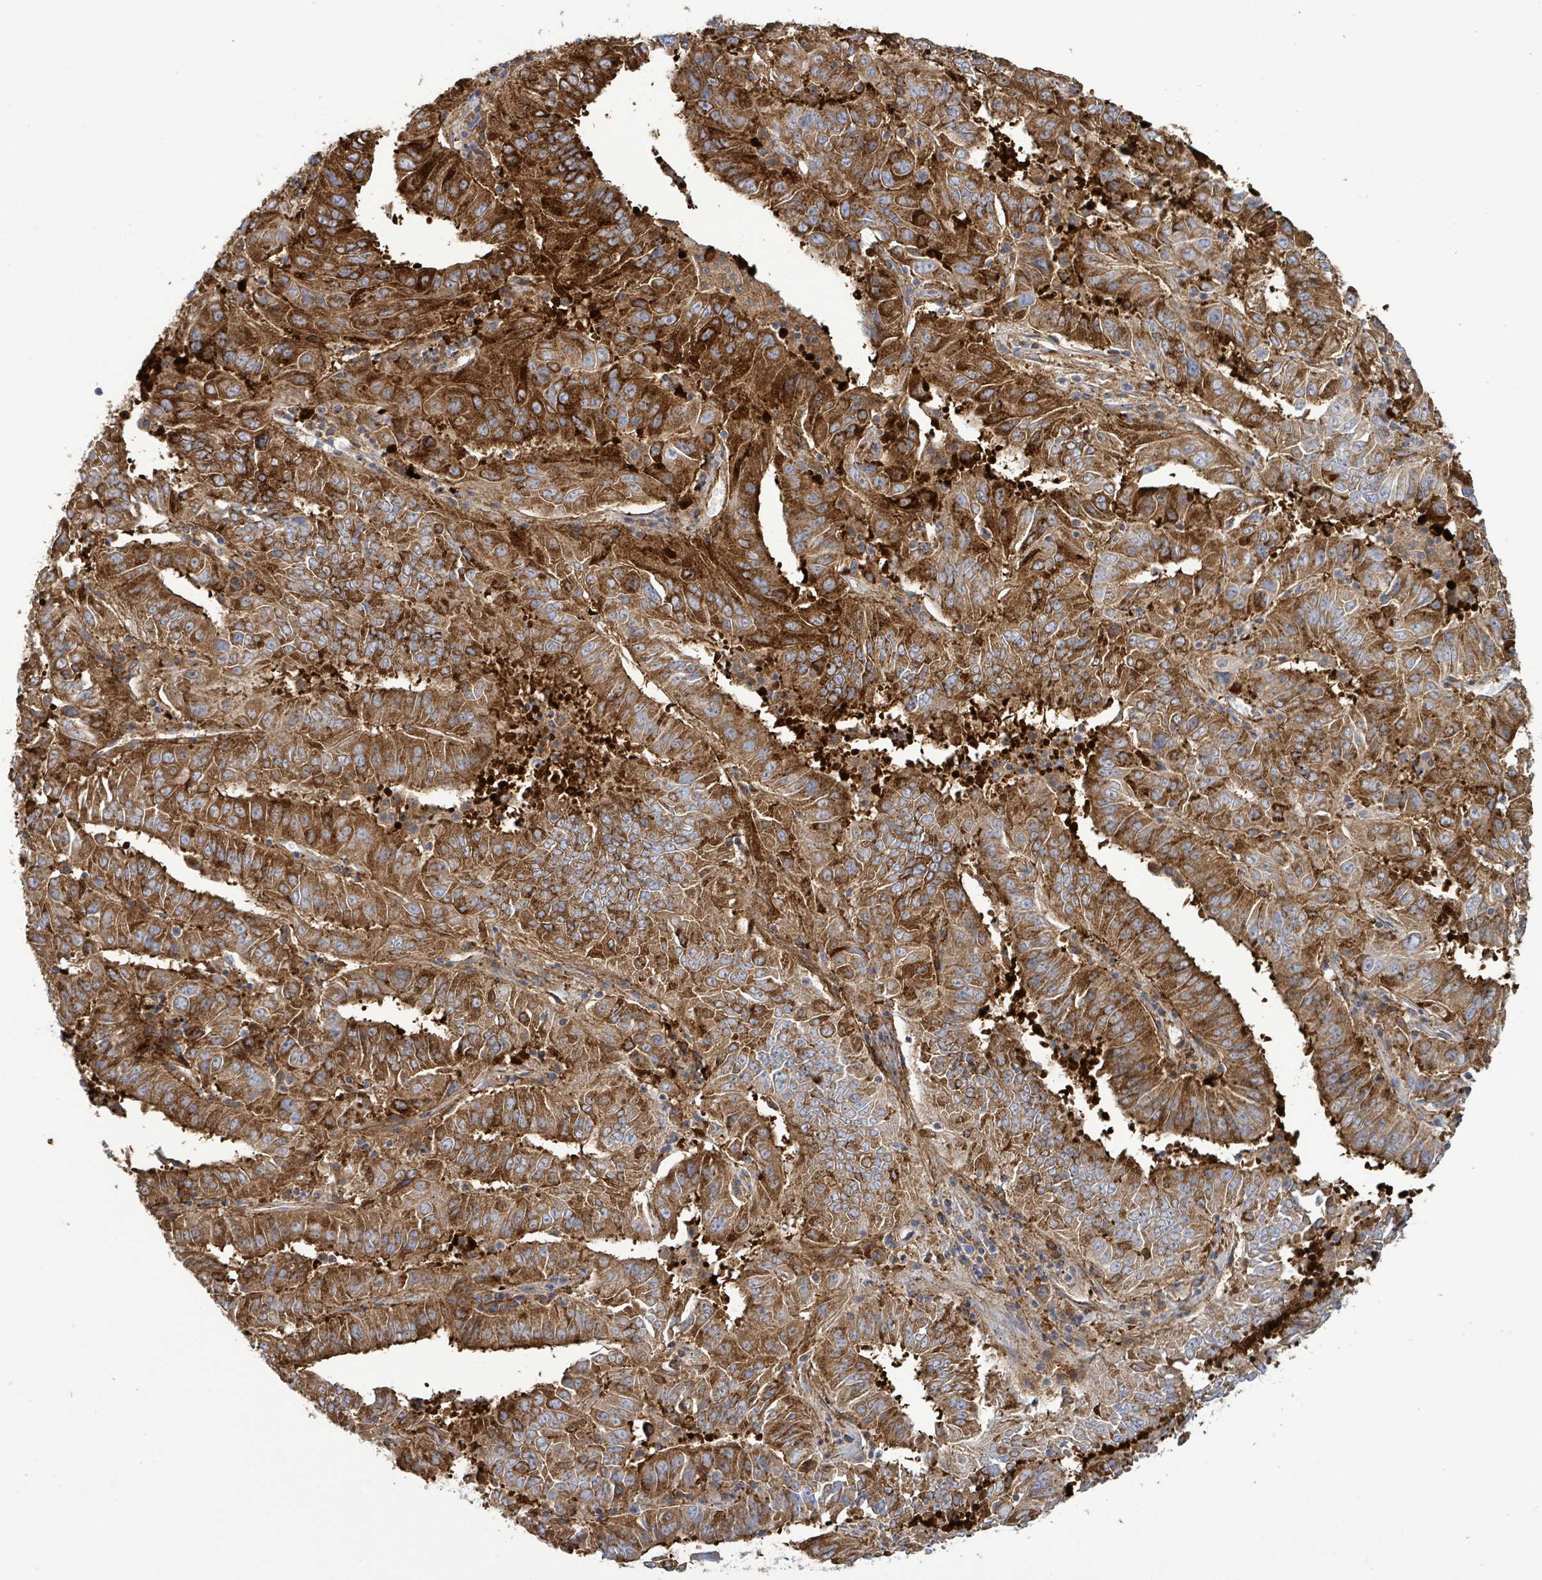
{"staining": {"intensity": "strong", "quantity": ">75%", "location": "cytoplasmic/membranous"}, "tissue": "pancreatic cancer", "cell_type": "Tumor cells", "image_type": "cancer", "snomed": [{"axis": "morphology", "description": "Adenocarcinoma, NOS"}, {"axis": "topography", "description": "Pancreas"}], "caption": "Pancreatic cancer (adenocarcinoma) was stained to show a protein in brown. There is high levels of strong cytoplasmic/membranous expression in approximately >75% of tumor cells.", "gene": "EGFL7", "patient": {"sex": "male", "age": 63}}